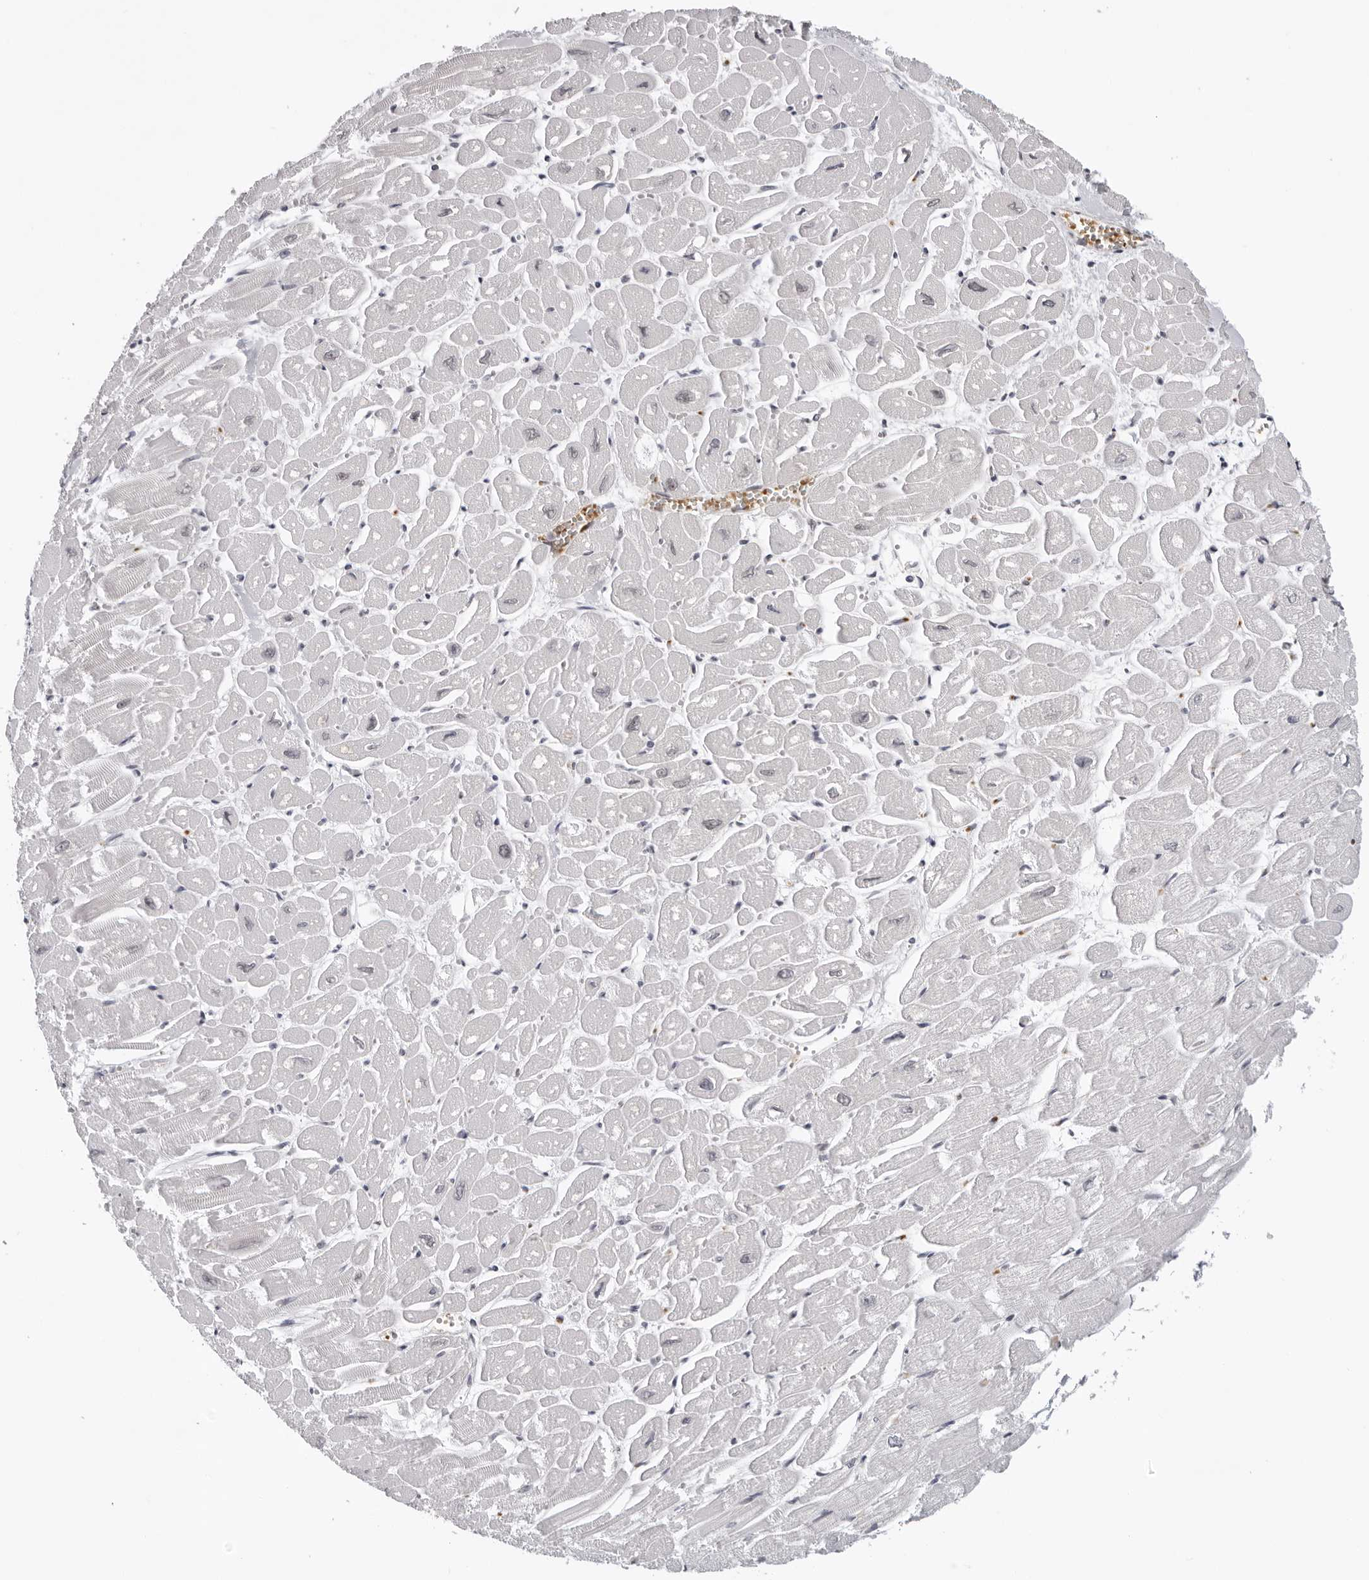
{"staining": {"intensity": "negative", "quantity": "none", "location": "none"}, "tissue": "heart muscle", "cell_type": "Cardiomyocytes", "image_type": "normal", "snomed": [{"axis": "morphology", "description": "Normal tissue, NOS"}, {"axis": "topography", "description": "Heart"}], "caption": "This is a photomicrograph of IHC staining of benign heart muscle, which shows no staining in cardiomyocytes.", "gene": "USP1", "patient": {"sex": "male", "age": 54}}